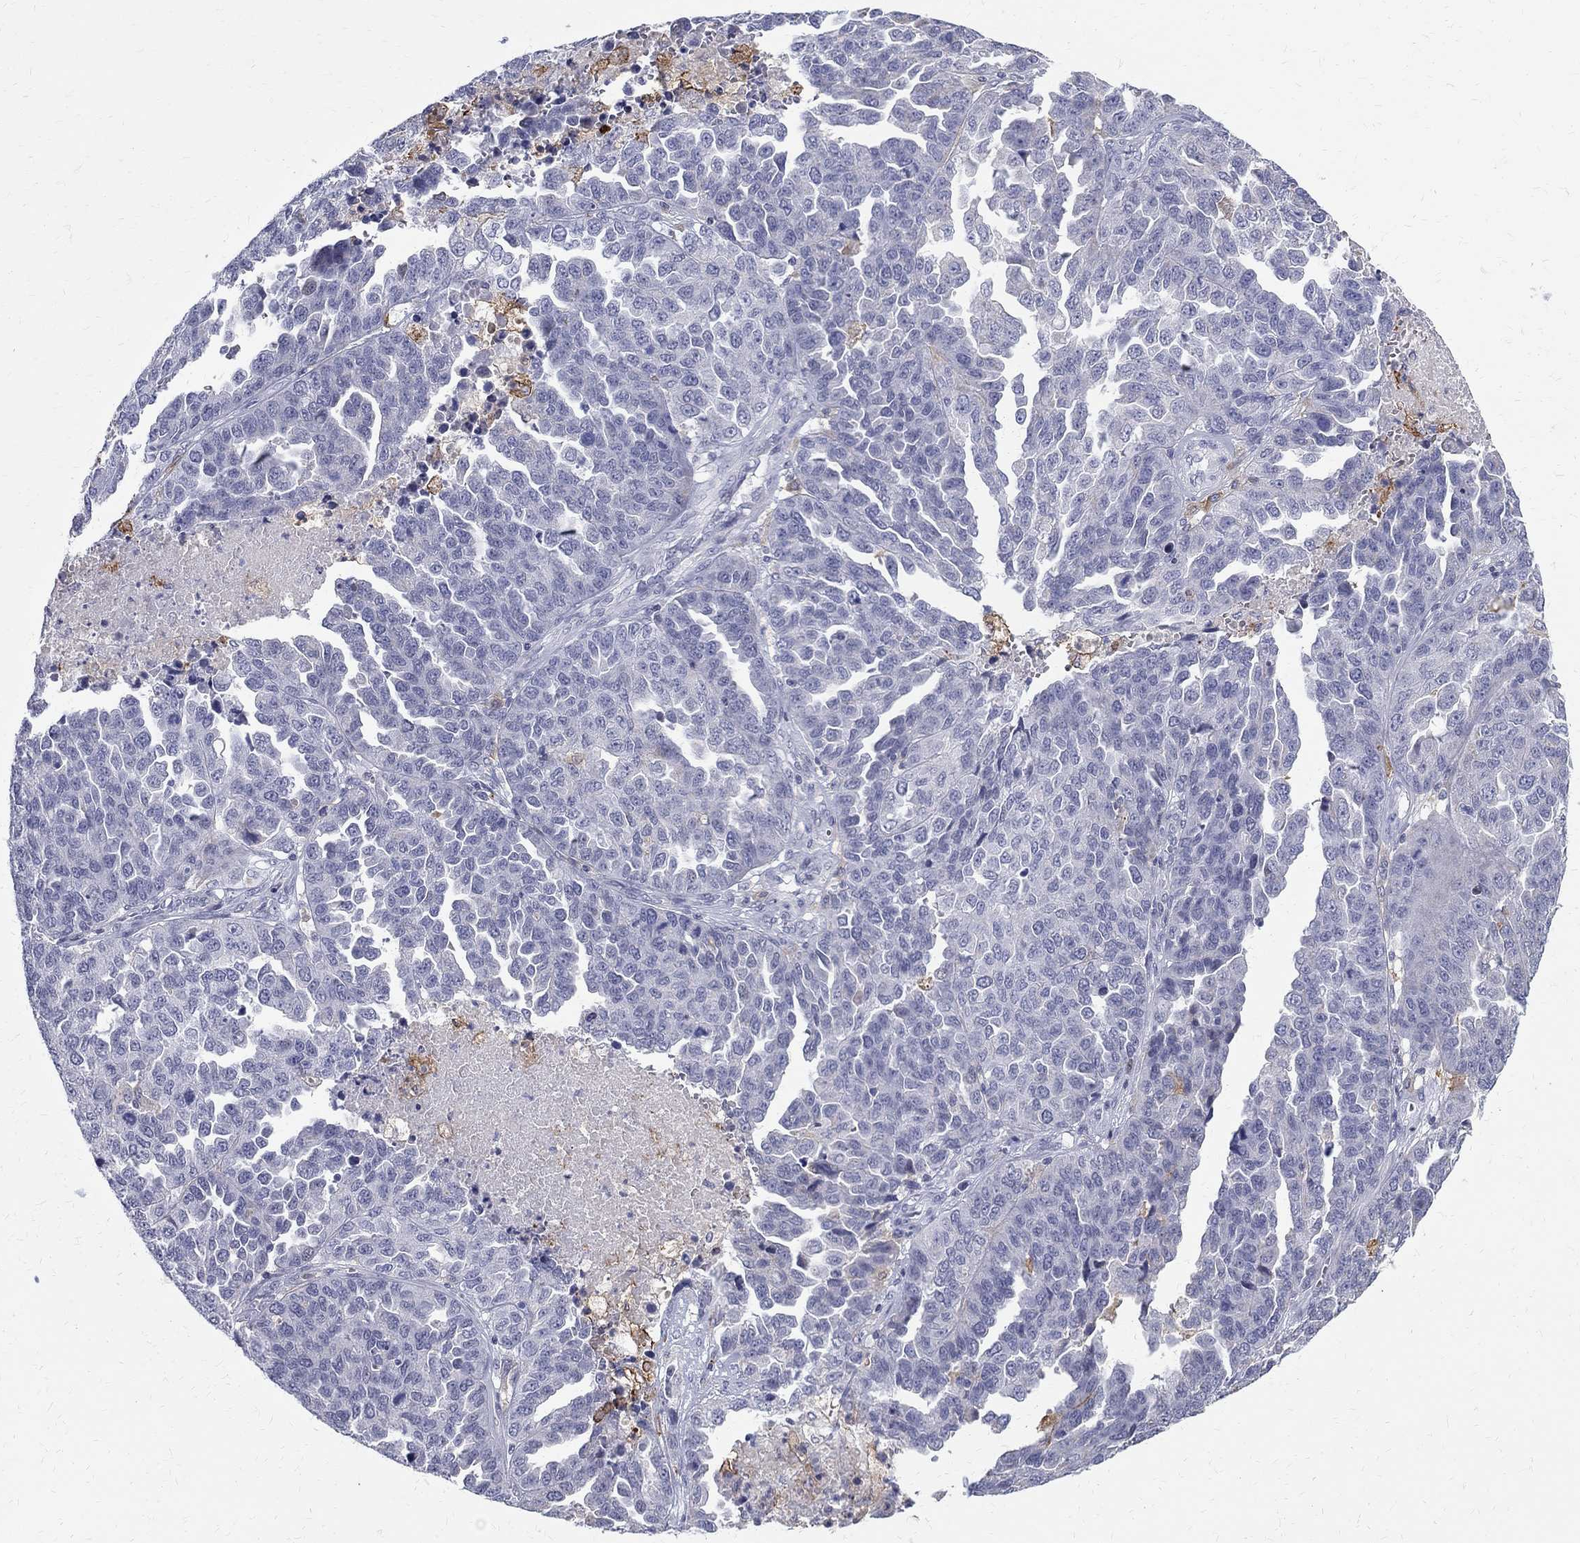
{"staining": {"intensity": "negative", "quantity": "none", "location": "none"}, "tissue": "ovarian cancer", "cell_type": "Tumor cells", "image_type": "cancer", "snomed": [{"axis": "morphology", "description": "Cystadenocarcinoma, serous, NOS"}, {"axis": "topography", "description": "Ovary"}], "caption": "A photomicrograph of human ovarian cancer (serous cystadenocarcinoma) is negative for staining in tumor cells. The staining is performed using DAB brown chromogen with nuclei counter-stained in using hematoxylin.", "gene": "AGER", "patient": {"sex": "female", "age": 87}}